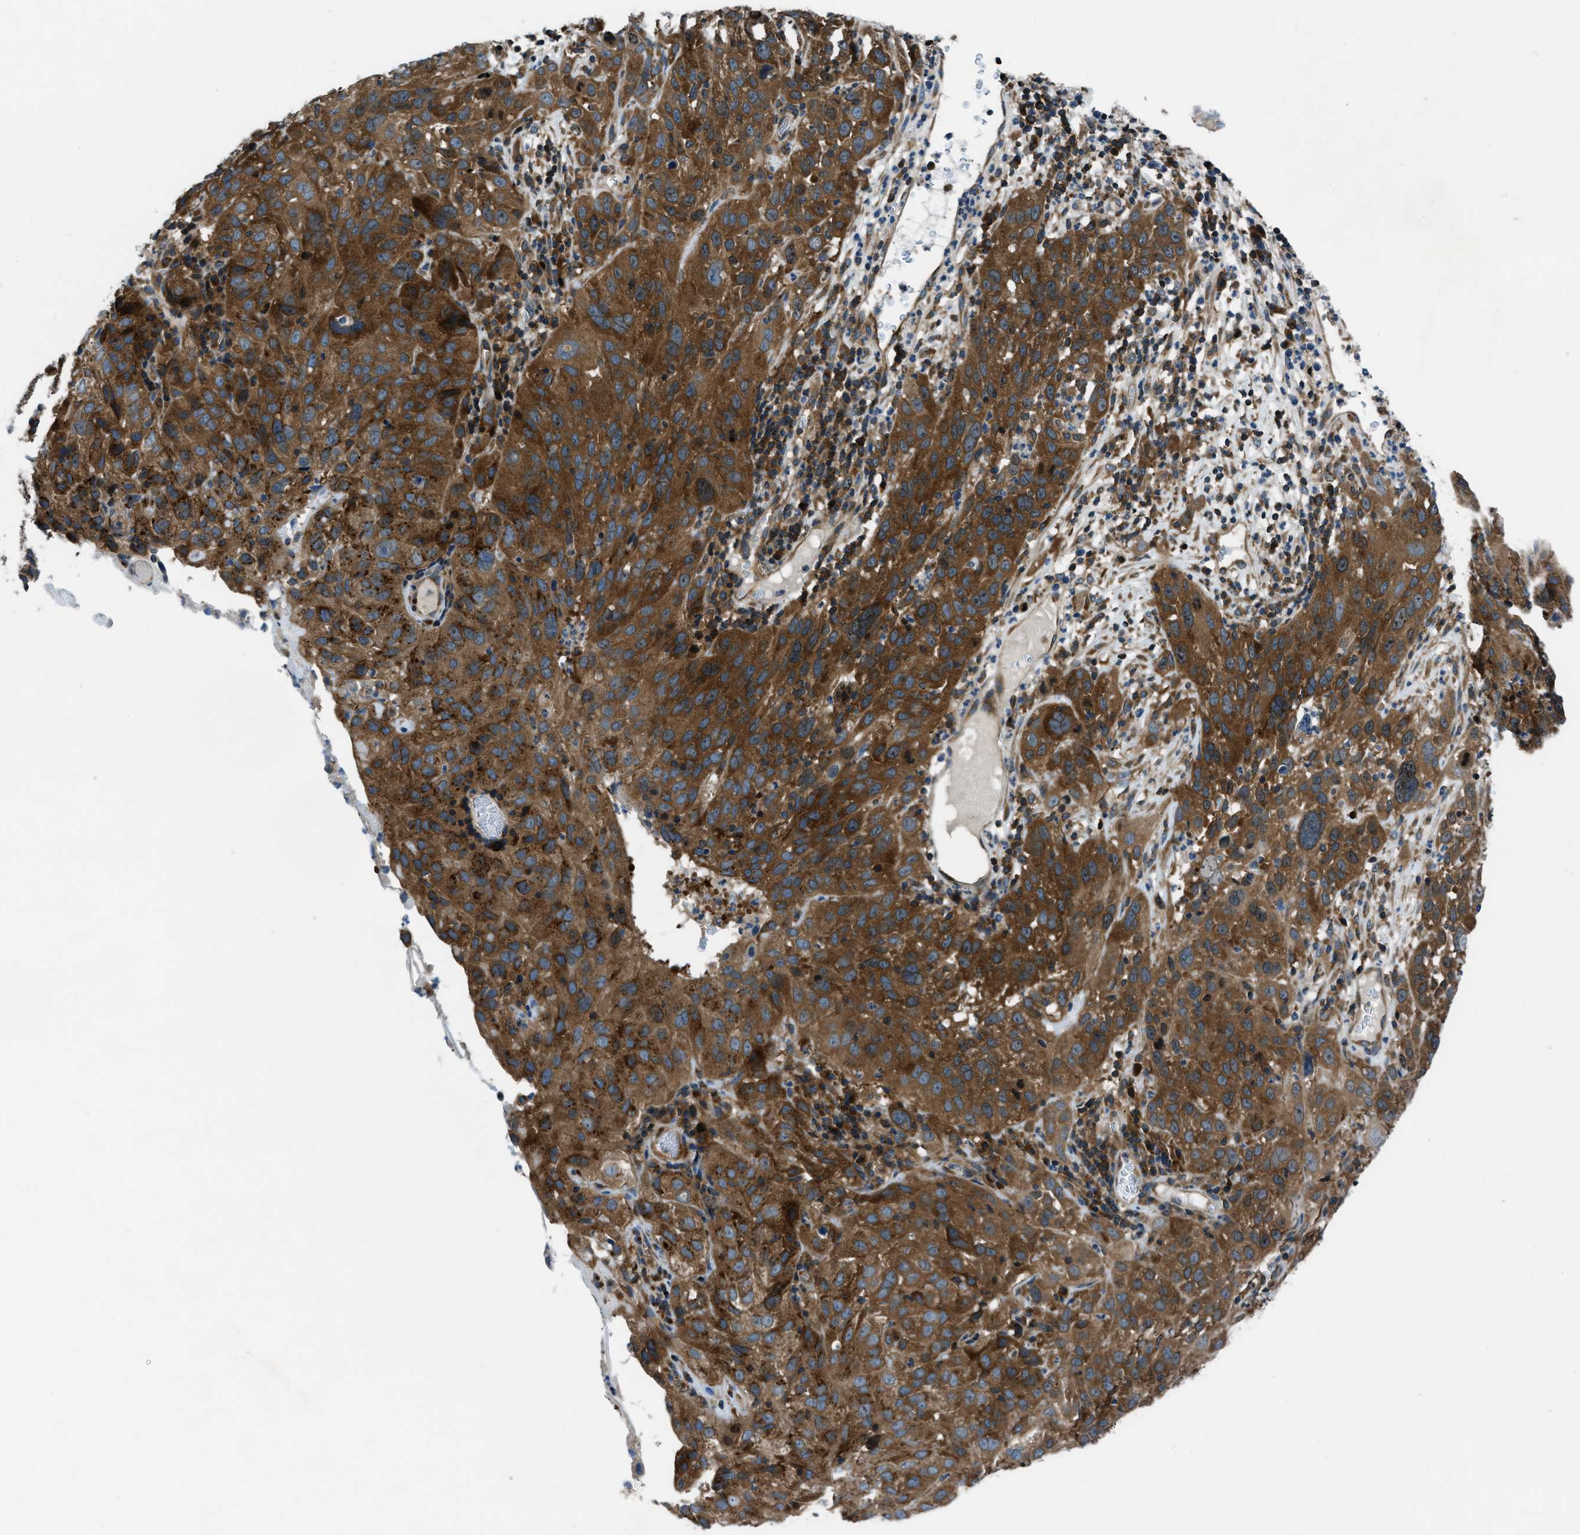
{"staining": {"intensity": "strong", "quantity": ">75%", "location": "cytoplasmic/membranous"}, "tissue": "cervical cancer", "cell_type": "Tumor cells", "image_type": "cancer", "snomed": [{"axis": "morphology", "description": "Squamous cell carcinoma, NOS"}, {"axis": "topography", "description": "Cervix"}], "caption": "The histopathology image exhibits a brown stain indicating the presence of a protein in the cytoplasmic/membranous of tumor cells in squamous cell carcinoma (cervical).", "gene": "ARFGAP2", "patient": {"sex": "female", "age": 32}}